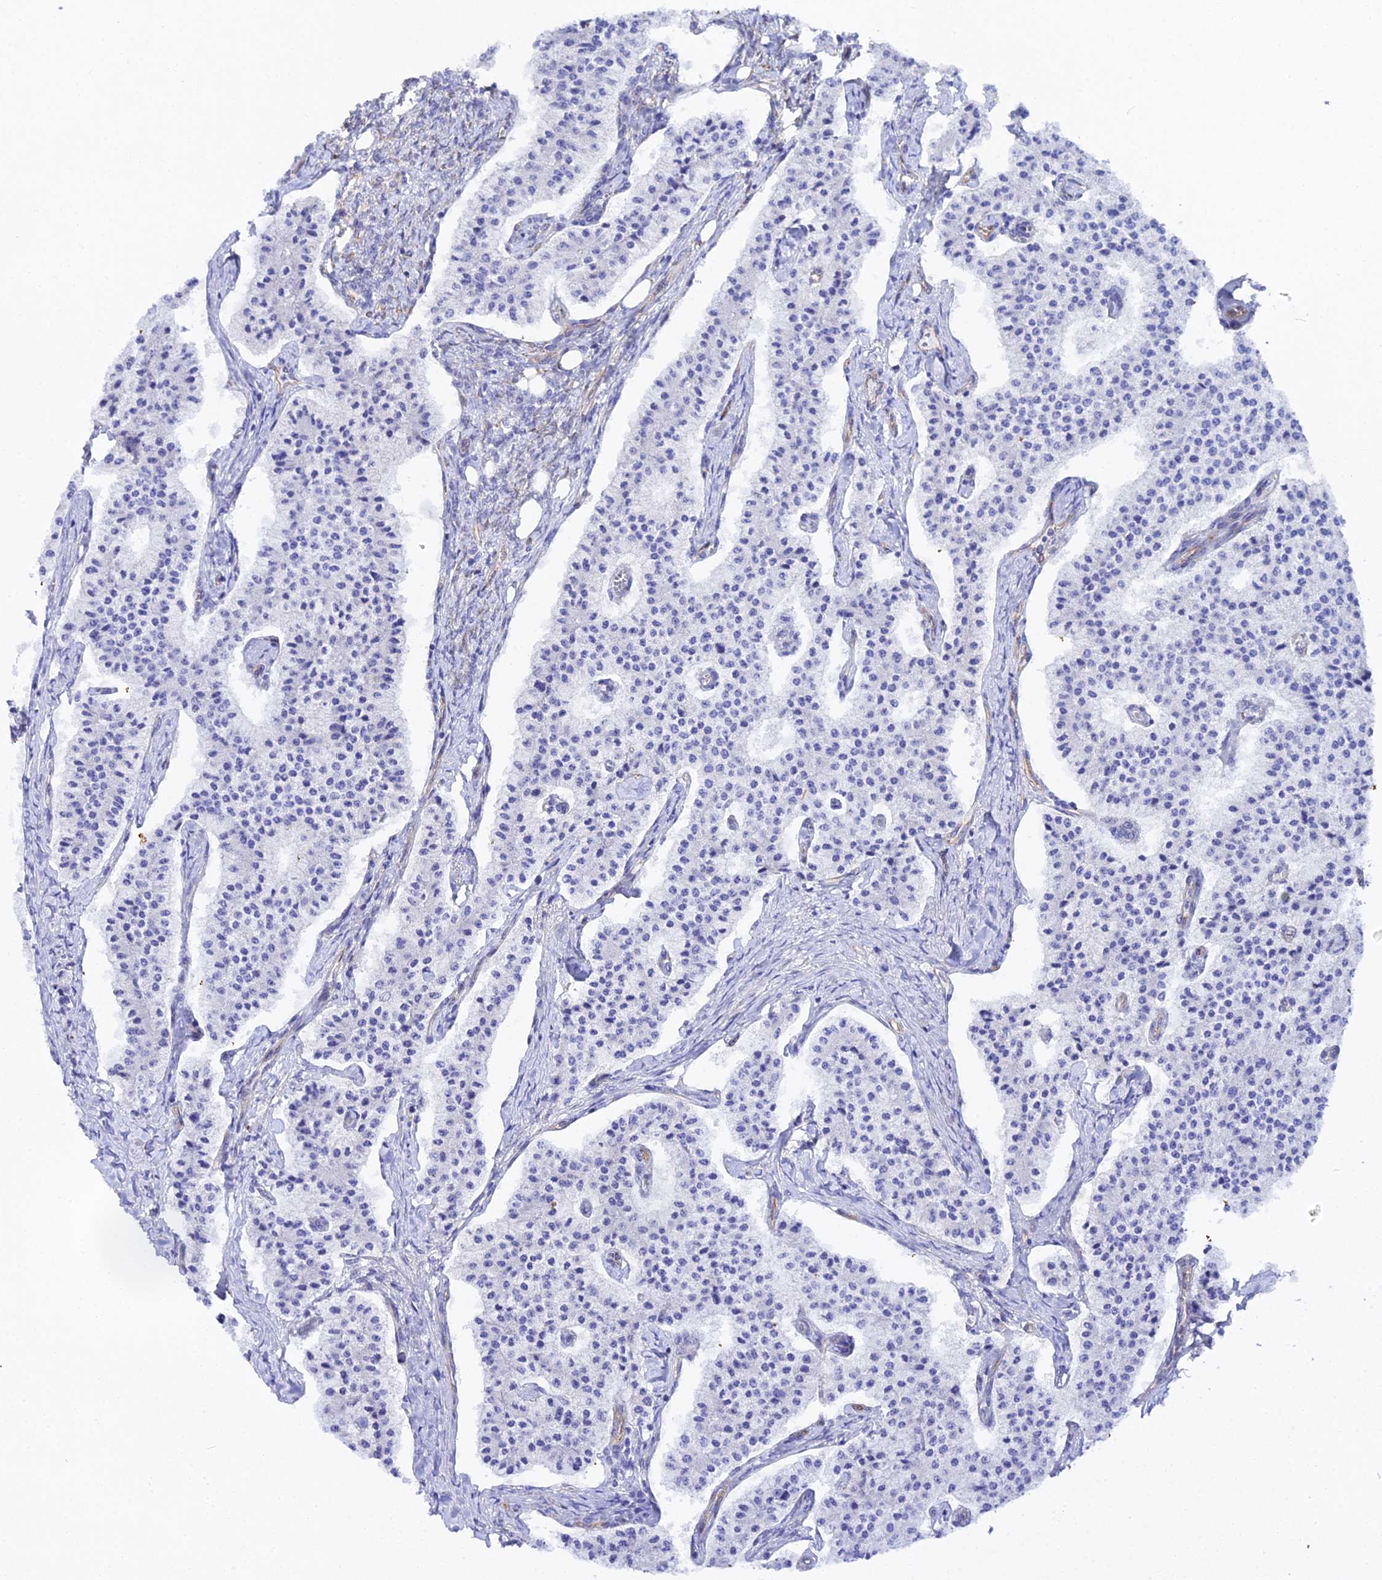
{"staining": {"intensity": "negative", "quantity": "none", "location": "none"}, "tissue": "carcinoid", "cell_type": "Tumor cells", "image_type": "cancer", "snomed": [{"axis": "morphology", "description": "Carcinoid, malignant, NOS"}, {"axis": "topography", "description": "Colon"}], "caption": "A histopathology image of human carcinoid is negative for staining in tumor cells.", "gene": "CFAP45", "patient": {"sex": "female", "age": 52}}